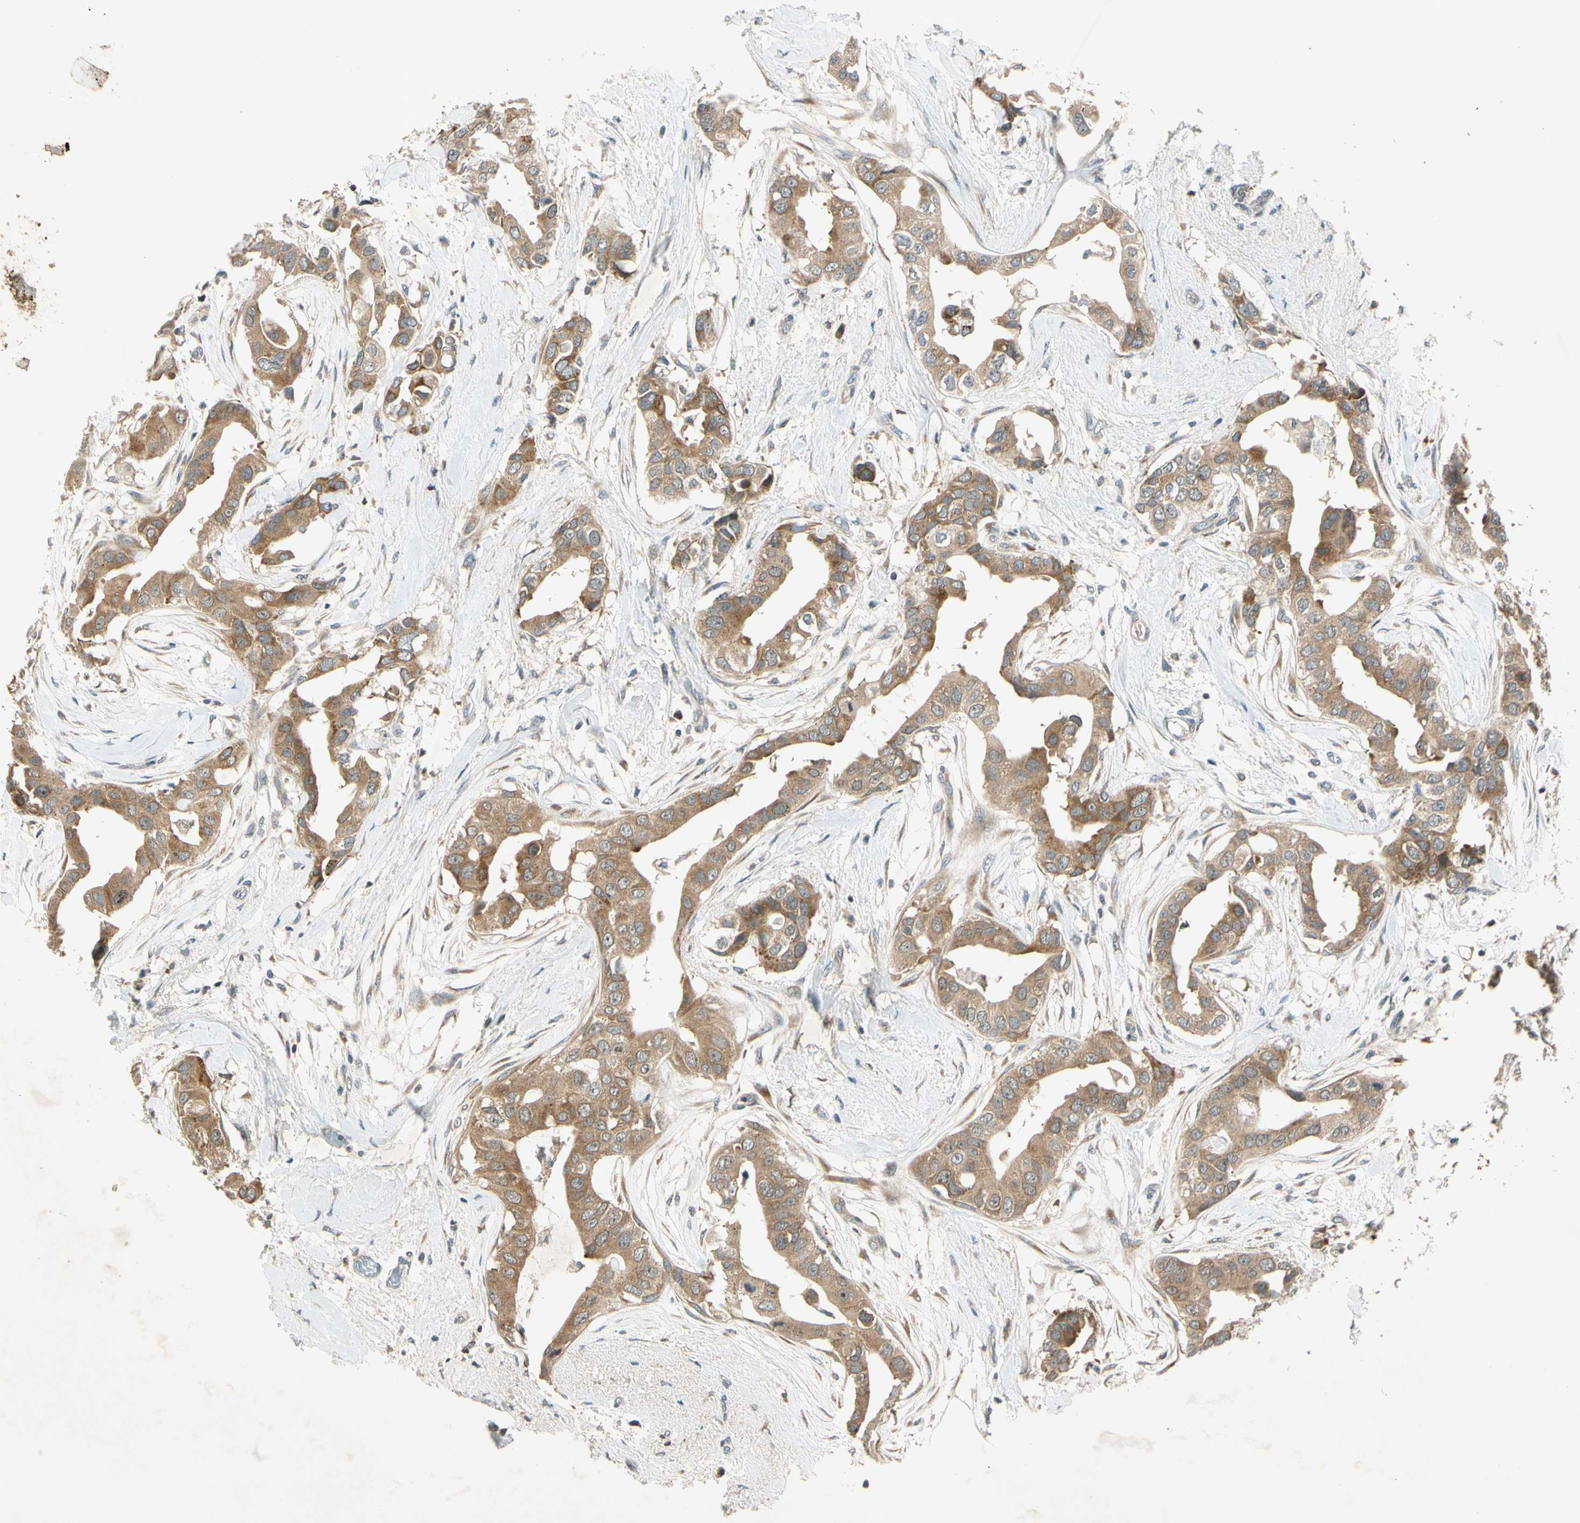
{"staining": {"intensity": "moderate", "quantity": ">75%", "location": "cytoplasmic/membranous"}, "tissue": "breast cancer", "cell_type": "Tumor cells", "image_type": "cancer", "snomed": [{"axis": "morphology", "description": "Duct carcinoma"}, {"axis": "topography", "description": "Breast"}], "caption": "Intraductal carcinoma (breast) tissue displays moderate cytoplasmic/membranous positivity in approximately >75% of tumor cells, visualized by immunohistochemistry.", "gene": "RPS6KB2", "patient": {"sex": "female", "age": 40}}